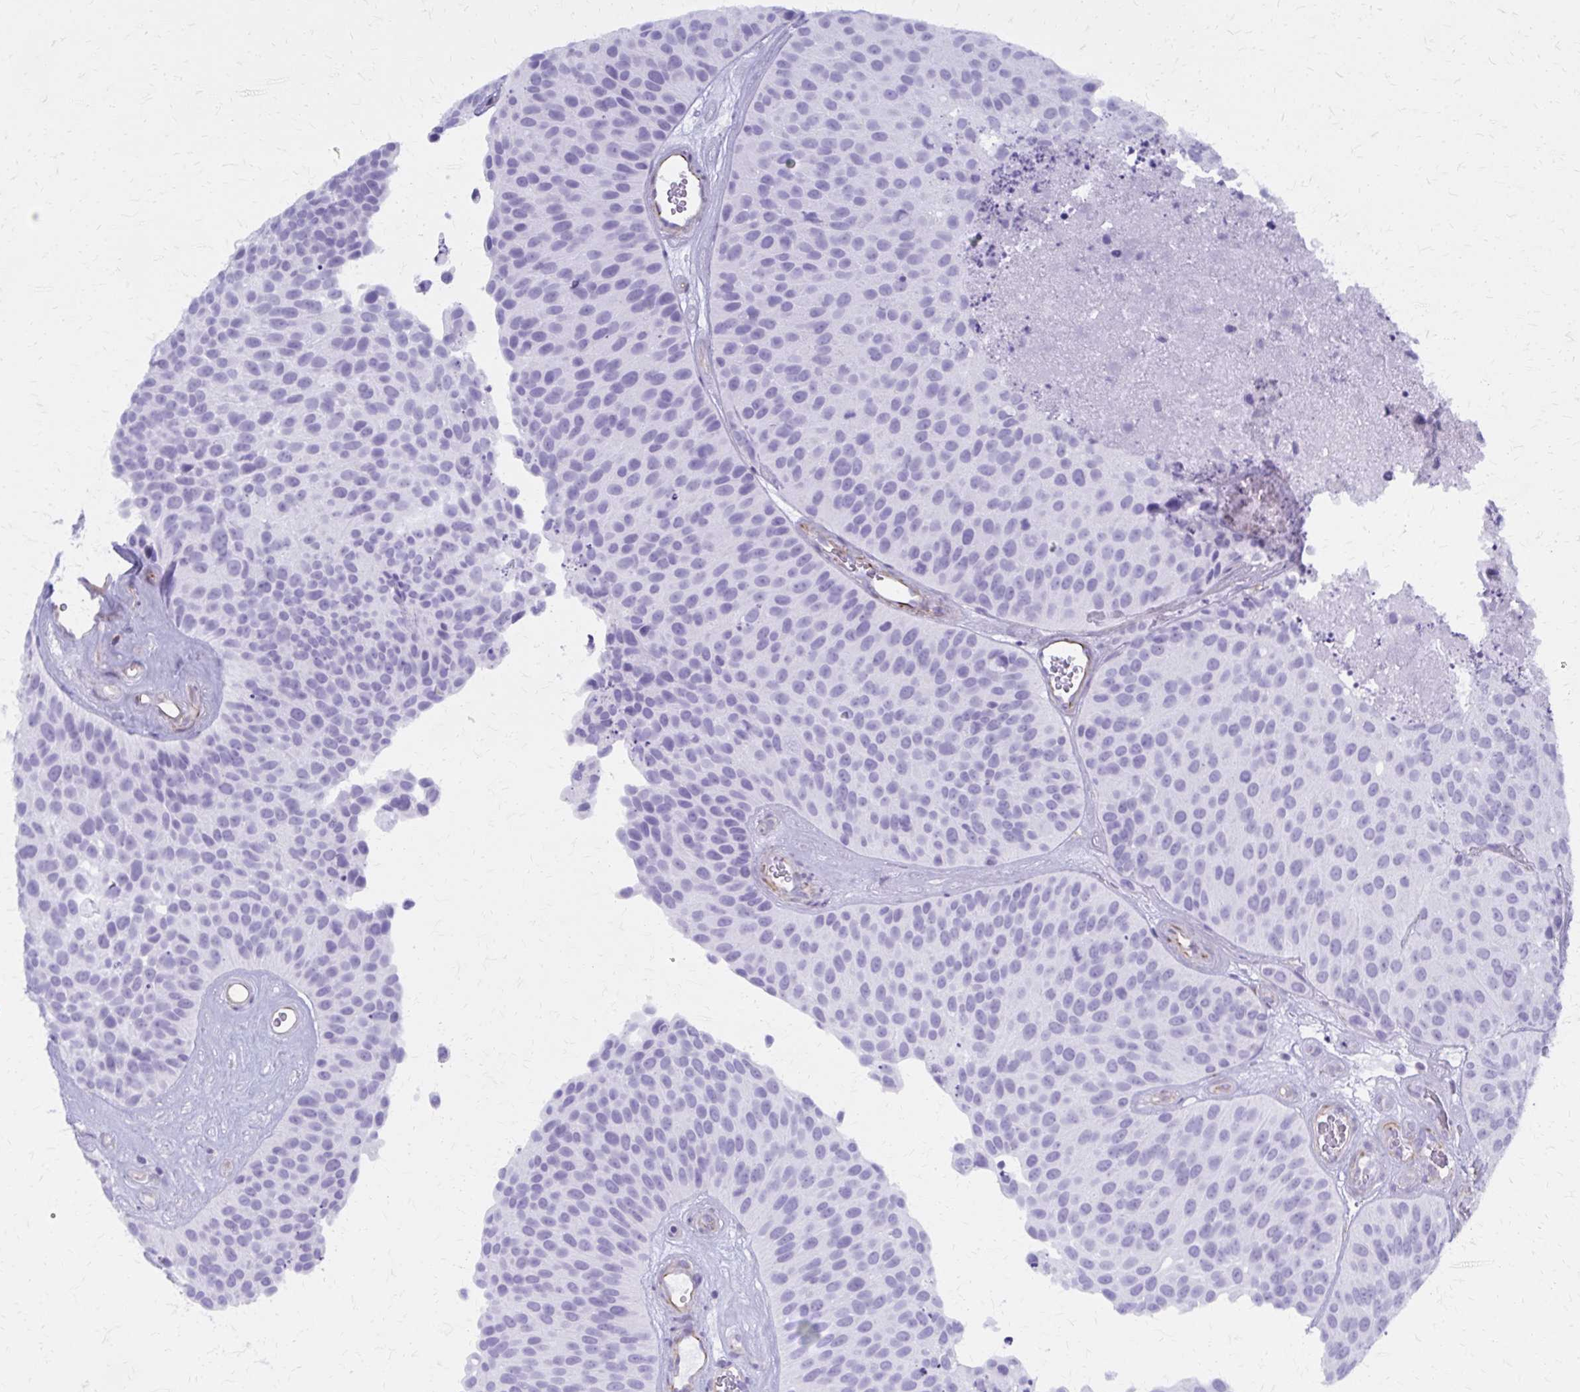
{"staining": {"intensity": "negative", "quantity": "none", "location": "none"}, "tissue": "urothelial cancer", "cell_type": "Tumor cells", "image_type": "cancer", "snomed": [{"axis": "morphology", "description": "Urothelial carcinoma, Low grade"}, {"axis": "topography", "description": "Urinary bladder"}], "caption": "Human urothelial cancer stained for a protein using immunohistochemistry shows no expression in tumor cells.", "gene": "GFAP", "patient": {"sex": "male", "age": 76}}